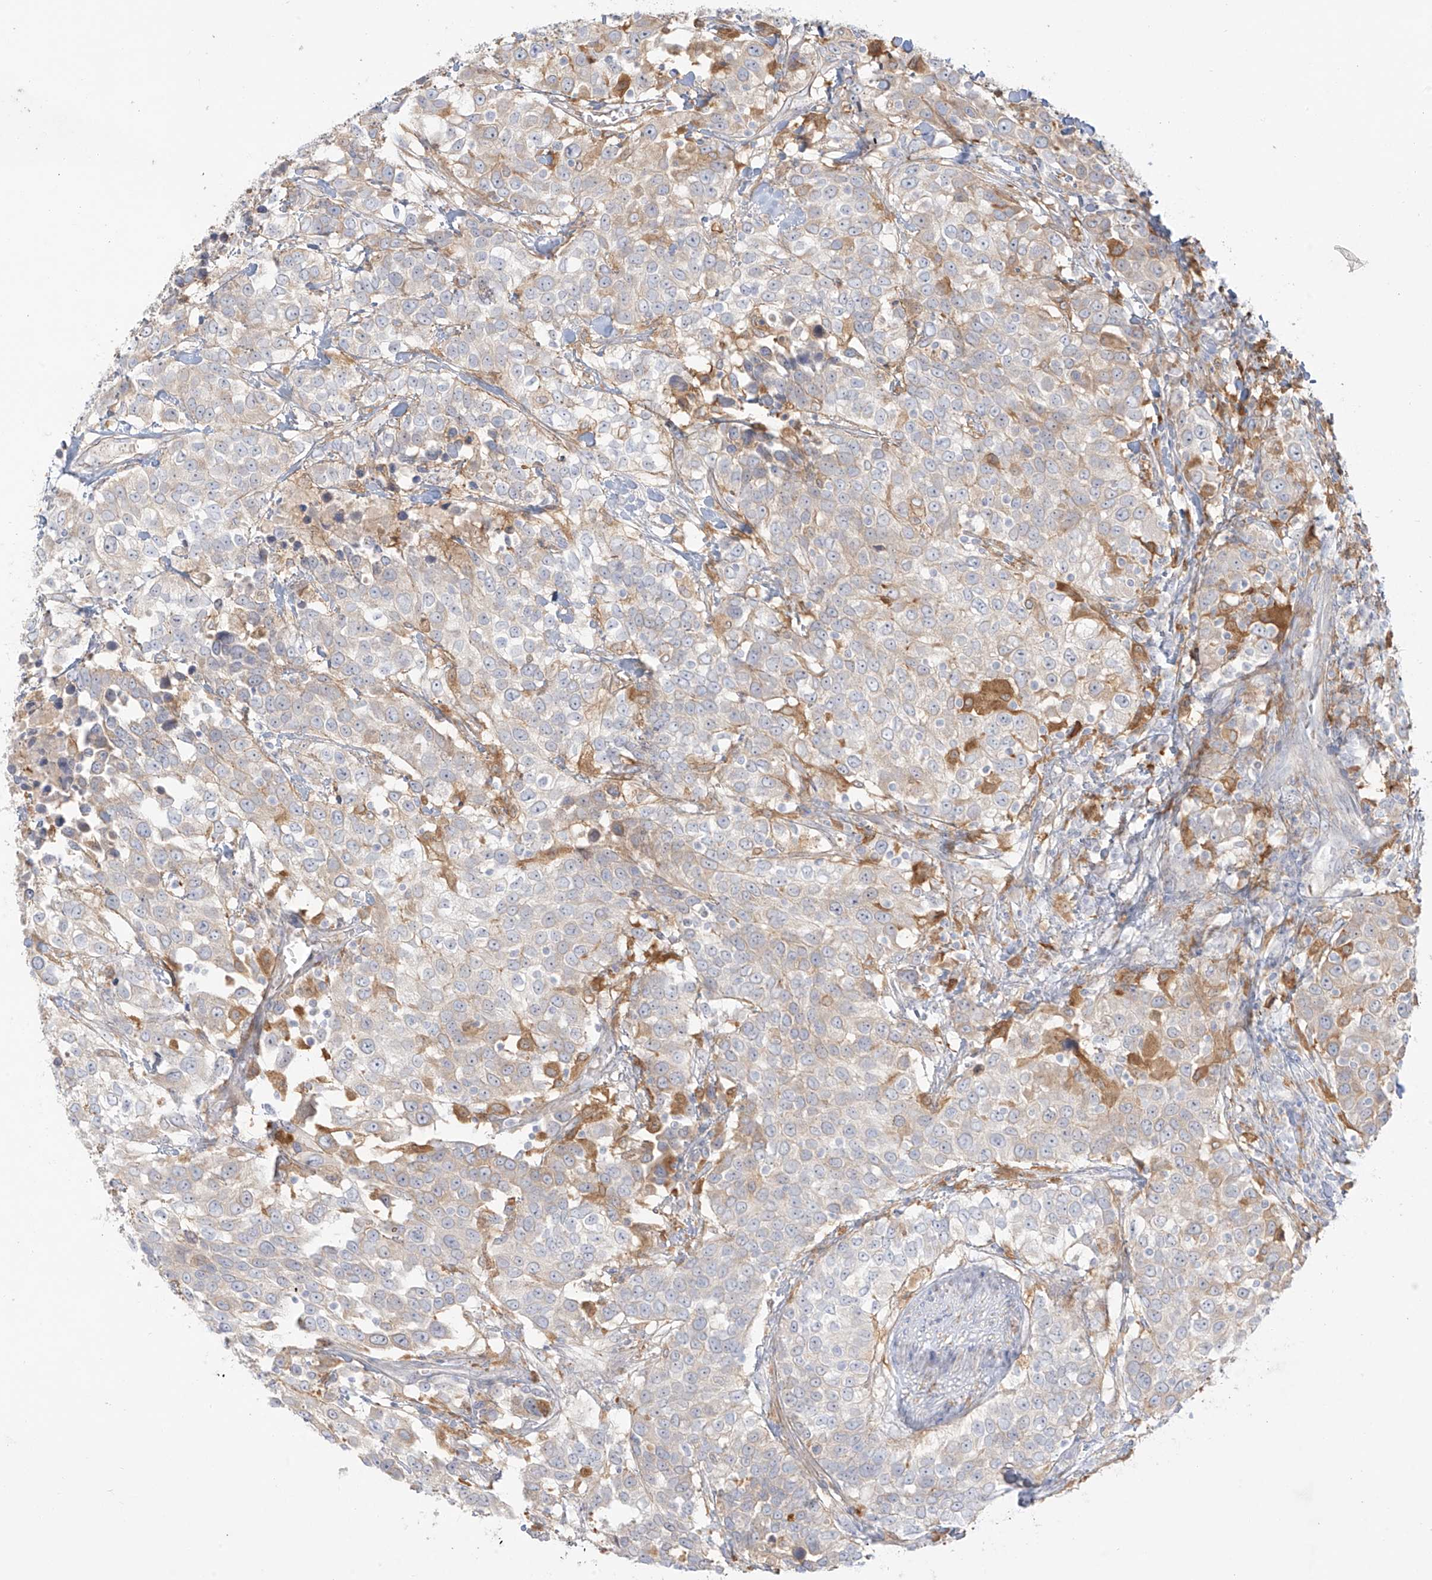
{"staining": {"intensity": "weak", "quantity": "<25%", "location": "cytoplasmic/membranous"}, "tissue": "urothelial cancer", "cell_type": "Tumor cells", "image_type": "cancer", "snomed": [{"axis": "morphology", "description": "Urothelial carcinoma, High grade"}, {"axis": "topography", "description": "Urinary bladder"}], "caption": "The IHC micrograph has no significant expression in tumor cells of urothelial cancer tissue.", "gene": "UPK1B", "patient": {"sex": "female", "age": 80}}